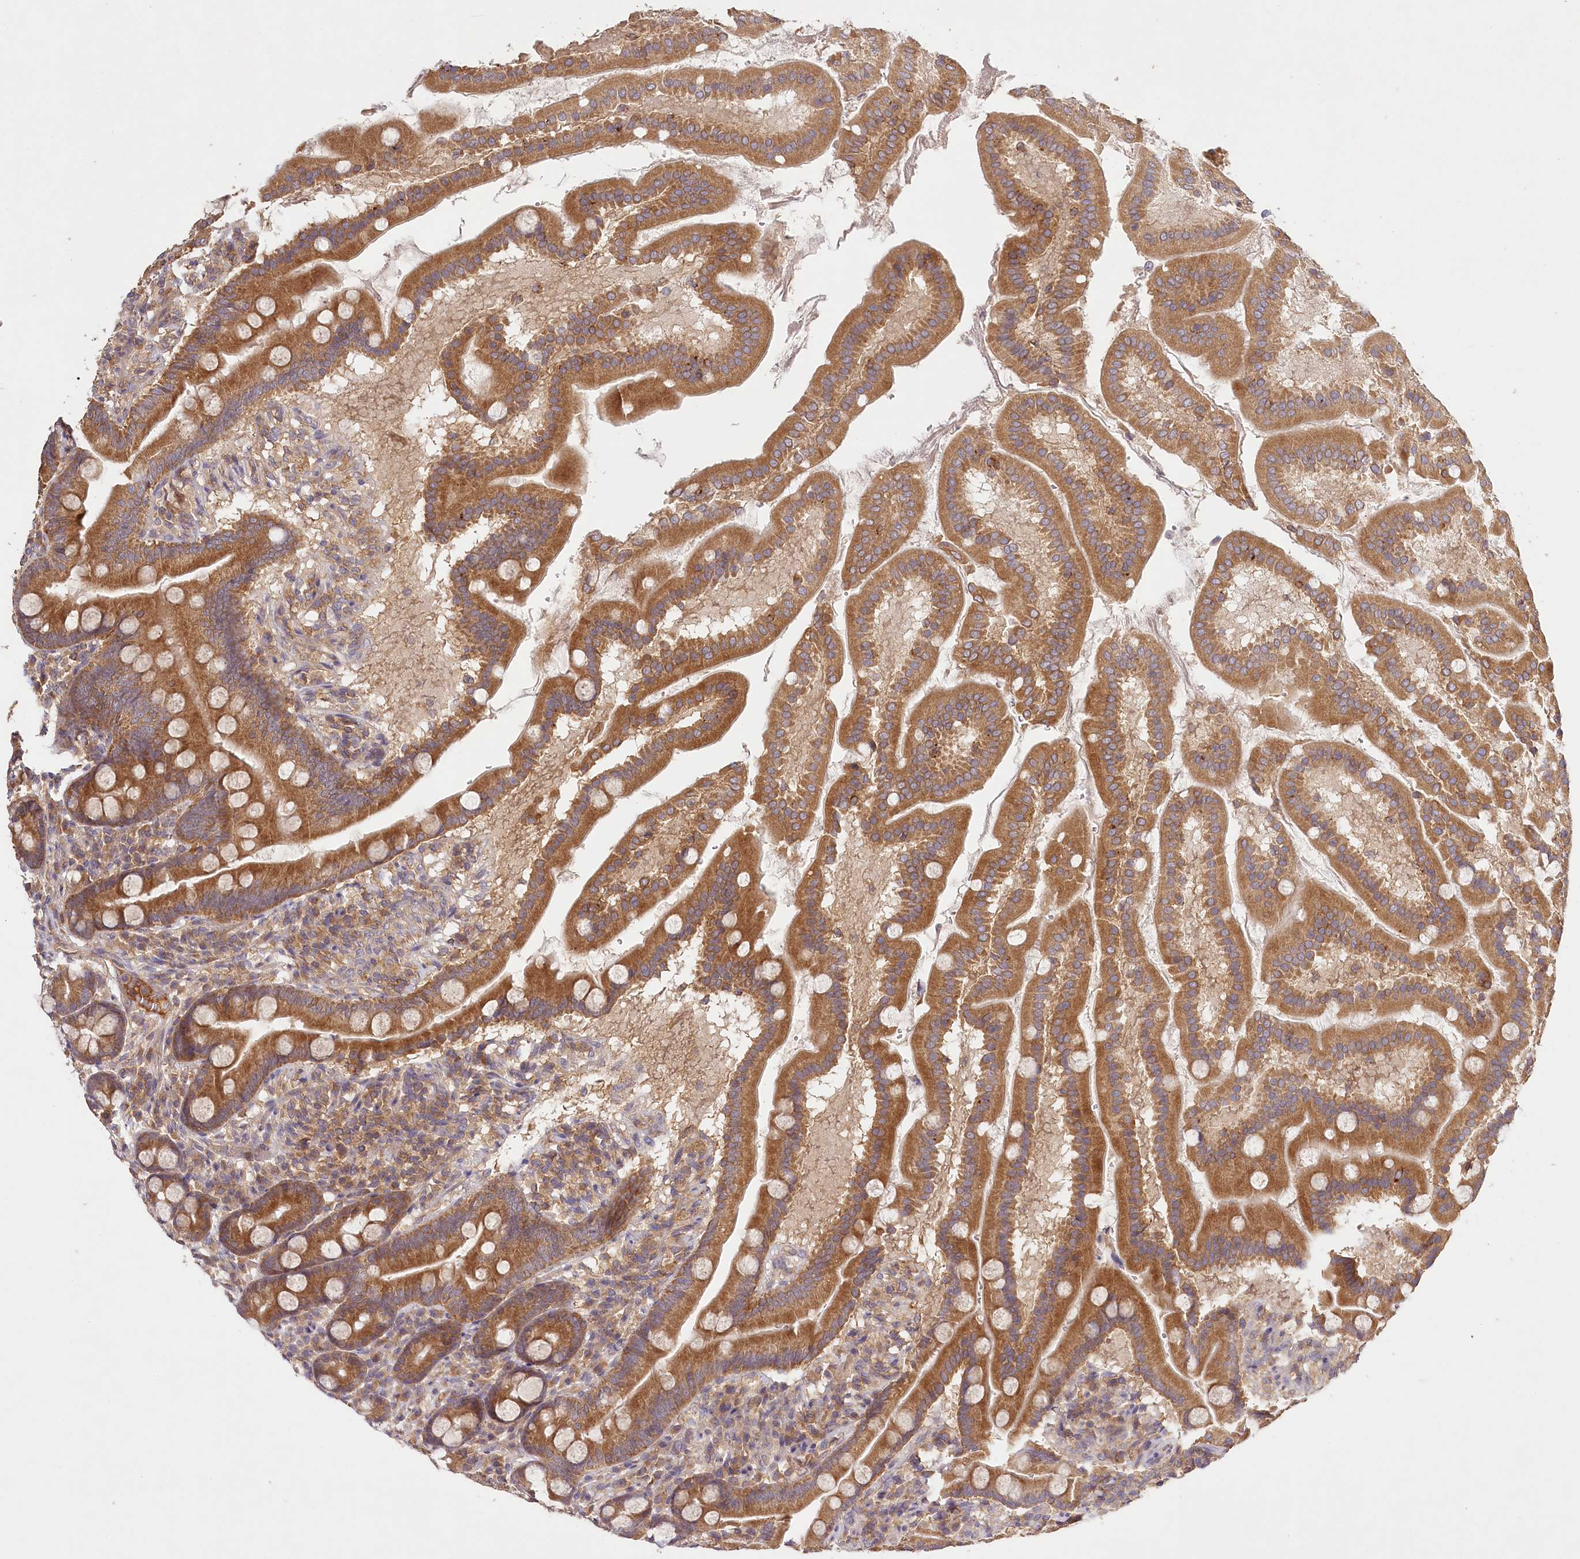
{"staining": {"intensity": "strong", "quantity": ">75%", "location": "cytoplasmic/membranous"}, "tissue": "duodenum", "cell_type": "Glandular cells", "image_type": "normal", "snomed": [{"axis": "morphology", "description": "Normal tissue, NOS"}, {"axis": "topography", "description": "Duodenum"}], "caption": "Brown immunohistochemical staining in unremarkable duodenum shows strong cytoplasmic/membranous positivity in about >75% of glandular cells. (Brightfield microscopy of DAB IHC at high magnification).", "gene": "LSS", "patient": {"sex": "male", "age": 50}}